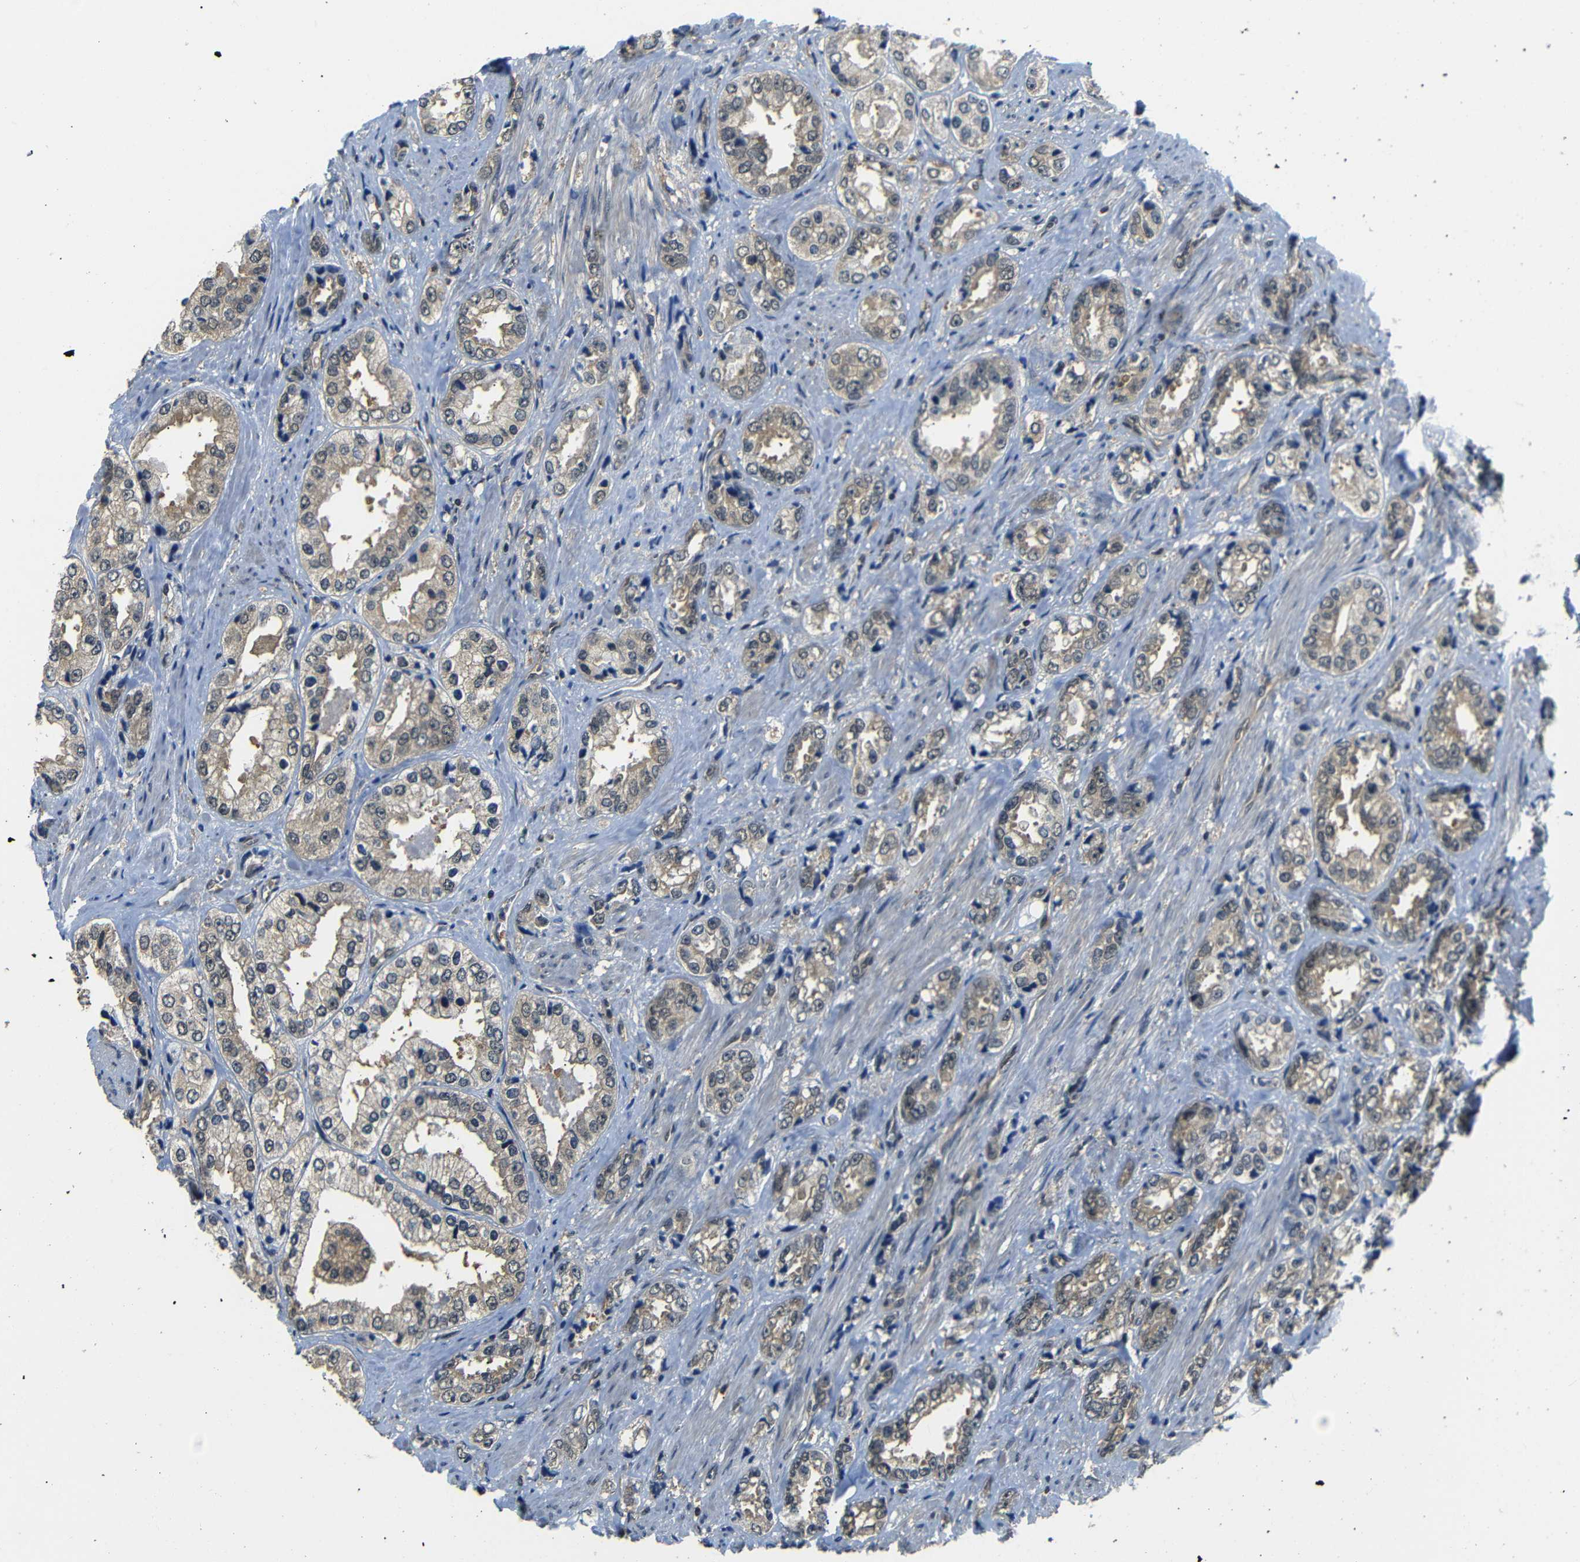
{"staining": {"intensity": "weak", "quantity": ">75%", "location": "cytoplasmic/membranous"}, "tissue": "prostate cancer", "cell_type": "Tumor cells", "image_type": "cancer", "snomed": [{"axis": "morphology", "description": "Adenocarcinoma, High grade"}, {"axis": "topography", "description": "Prostate"}], "caption": "There is low levels of weak cytoplasmic/membranous expression in tumor cells of prostate high-grade adenocarcinoma, as demonstrated by immunohistochemical staining (brown color).", "gene": "UBXN1", "patient": {"sex": "male", "age": 61}}